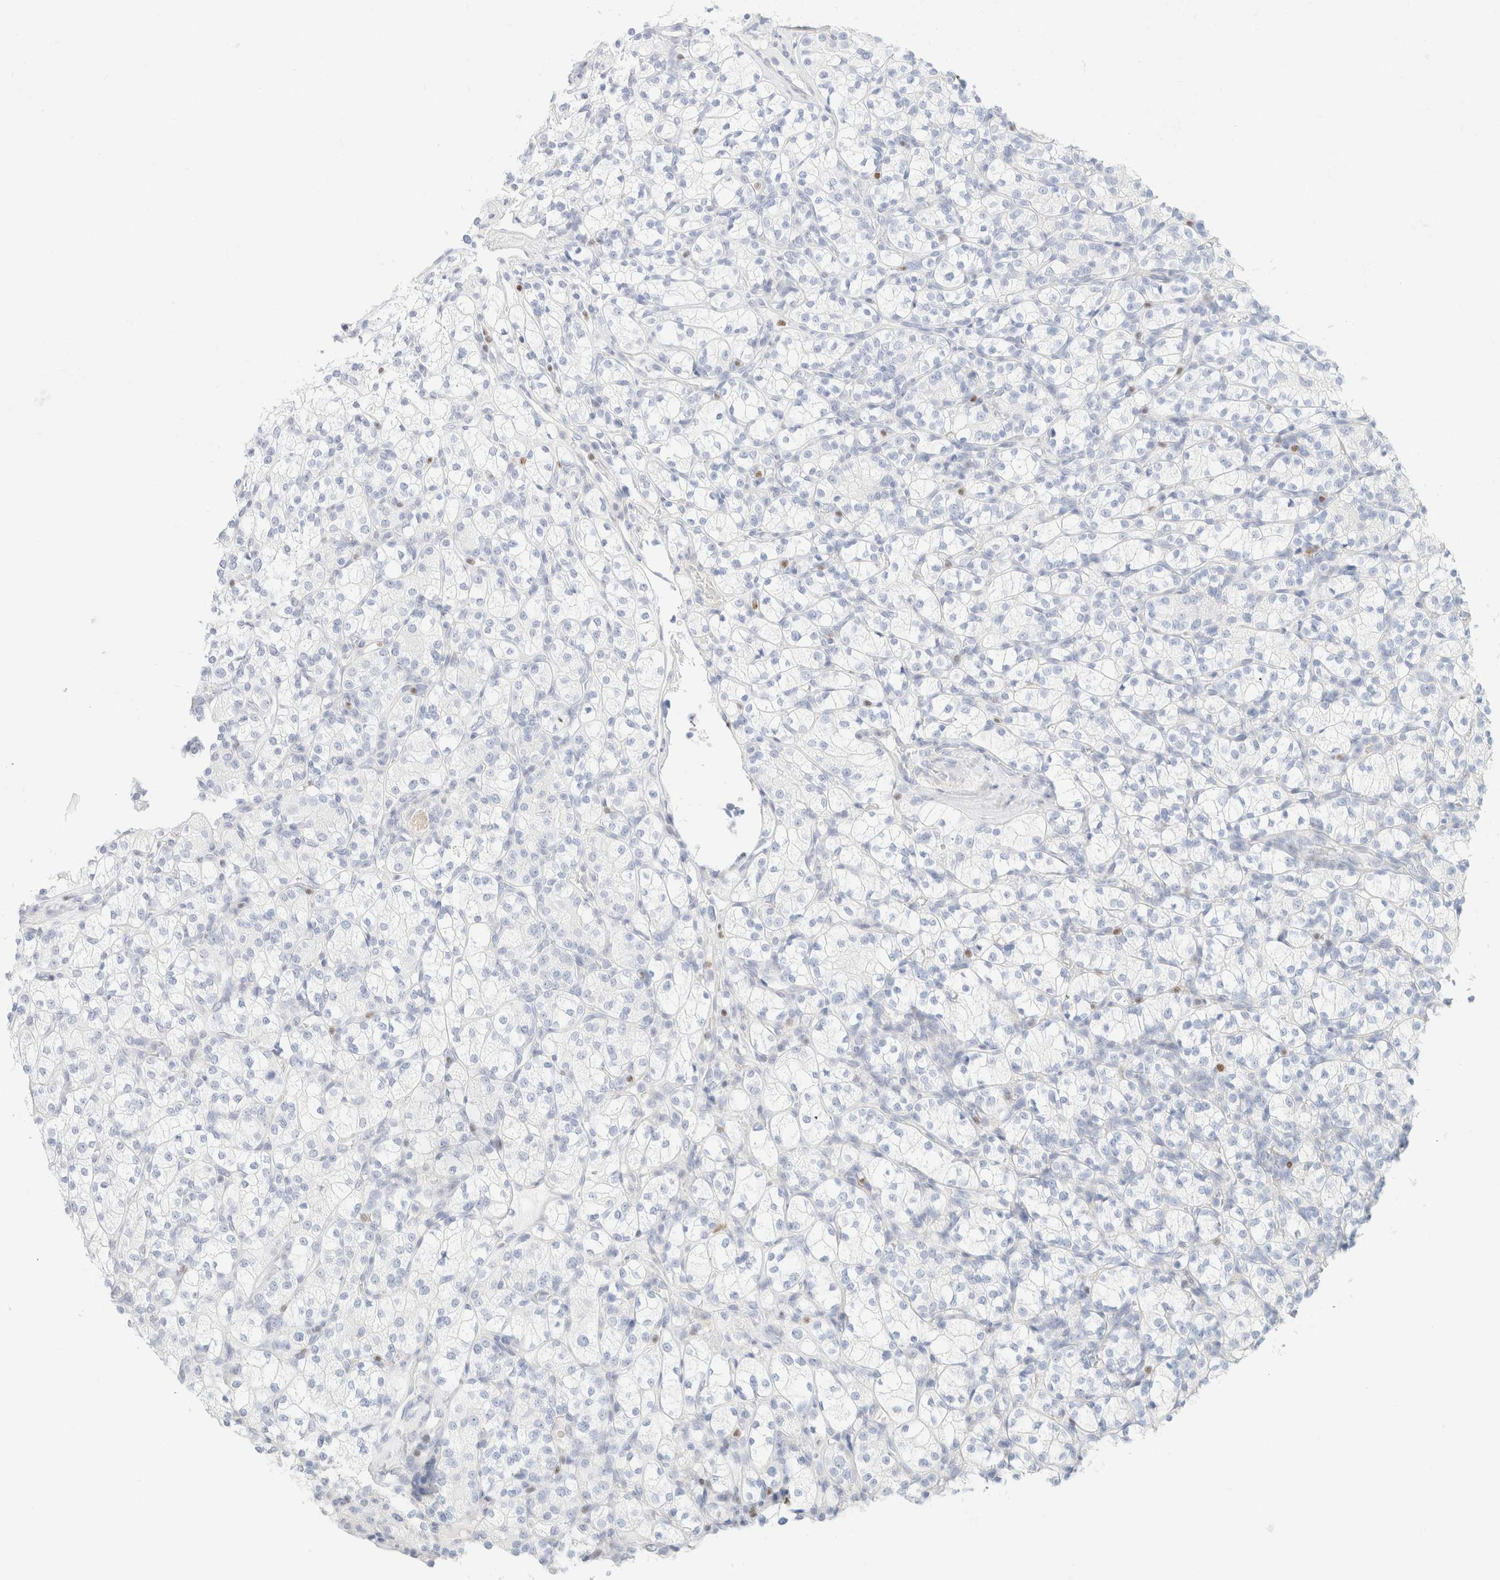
{"staining": {"intensity": "negative", "quantity": "none", "location": "none"}, "tissue": "renal cancer", "cell_type": "Tumor cells", "image_type": "cancer", "snomed": [{"axis": "morphology", "description": "Adenocarcinoma, NOS"}, {"axis": "topography", "description": "Kidney"}], "caption": "Human renal cancer stained for a protein using immunohistochemistry (IHC) demonstrates no staining in tumor cells.", "gene": "IKZF3", "patient": {"sex": "male", "age": 77}}